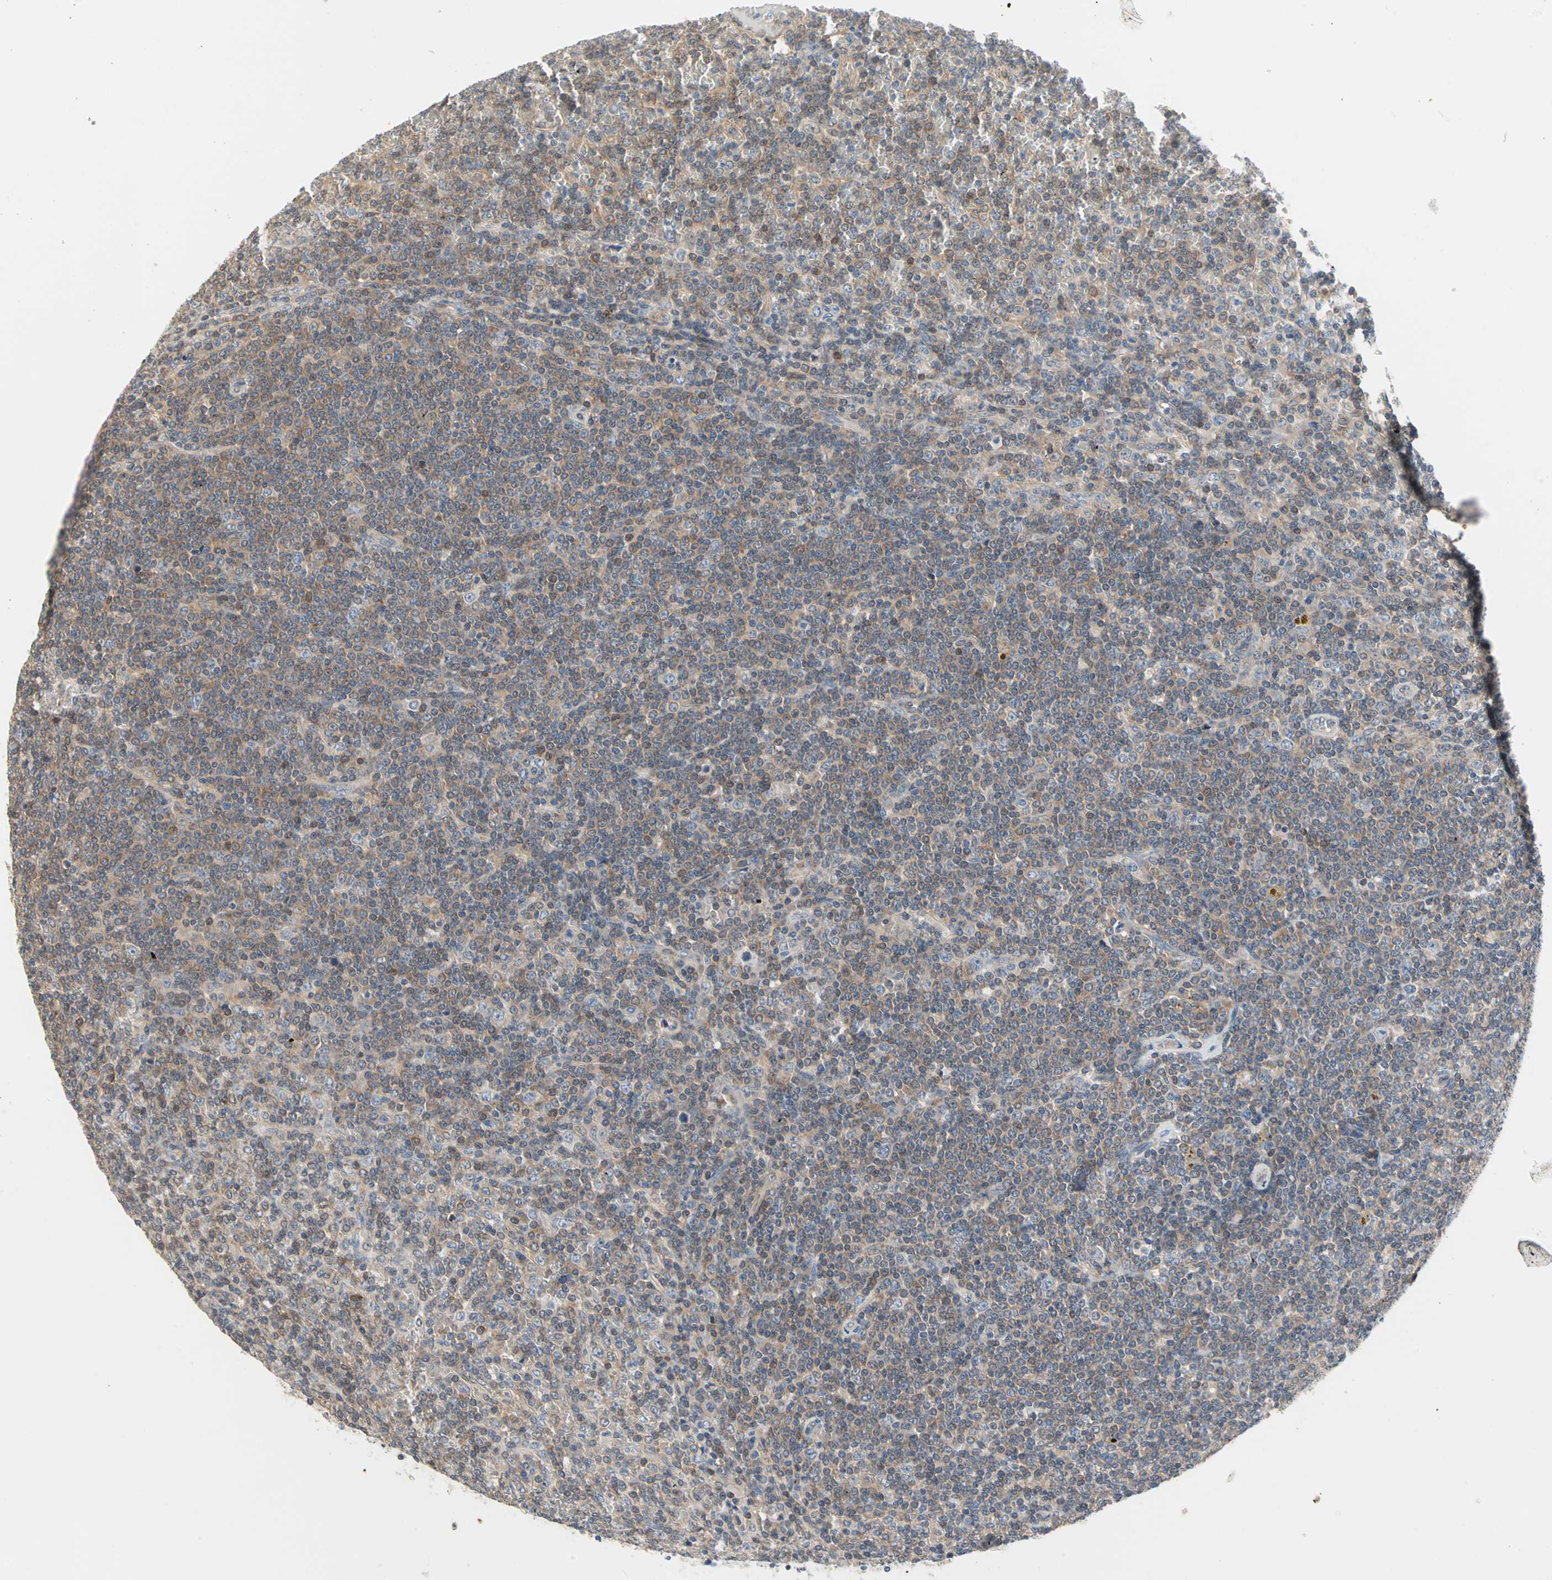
{"staining": {"intensity": "moderate", "quantity": ">75%", "location": "cytoplasmic/membranous"}, "tissue": "lymphoma", "cell_type": "Tumor cells", "image_type": "cancer", "snomed": [{"axis": "morphology", "description": "Malignant lymphoma, non-Hodgkin's type, Low grade"}, {"axis": "topography", "description": "Spleen"}], "caption": "Human malignant lymphoma, non-Hodgkin's type (low-grade) stained for a protein (brown) exhibits moderate cytoplasmic/membranous positive expression in about >75% of tumor cells.", "gene": "MPI", "patient": {"sex": "female", "age": 19}}